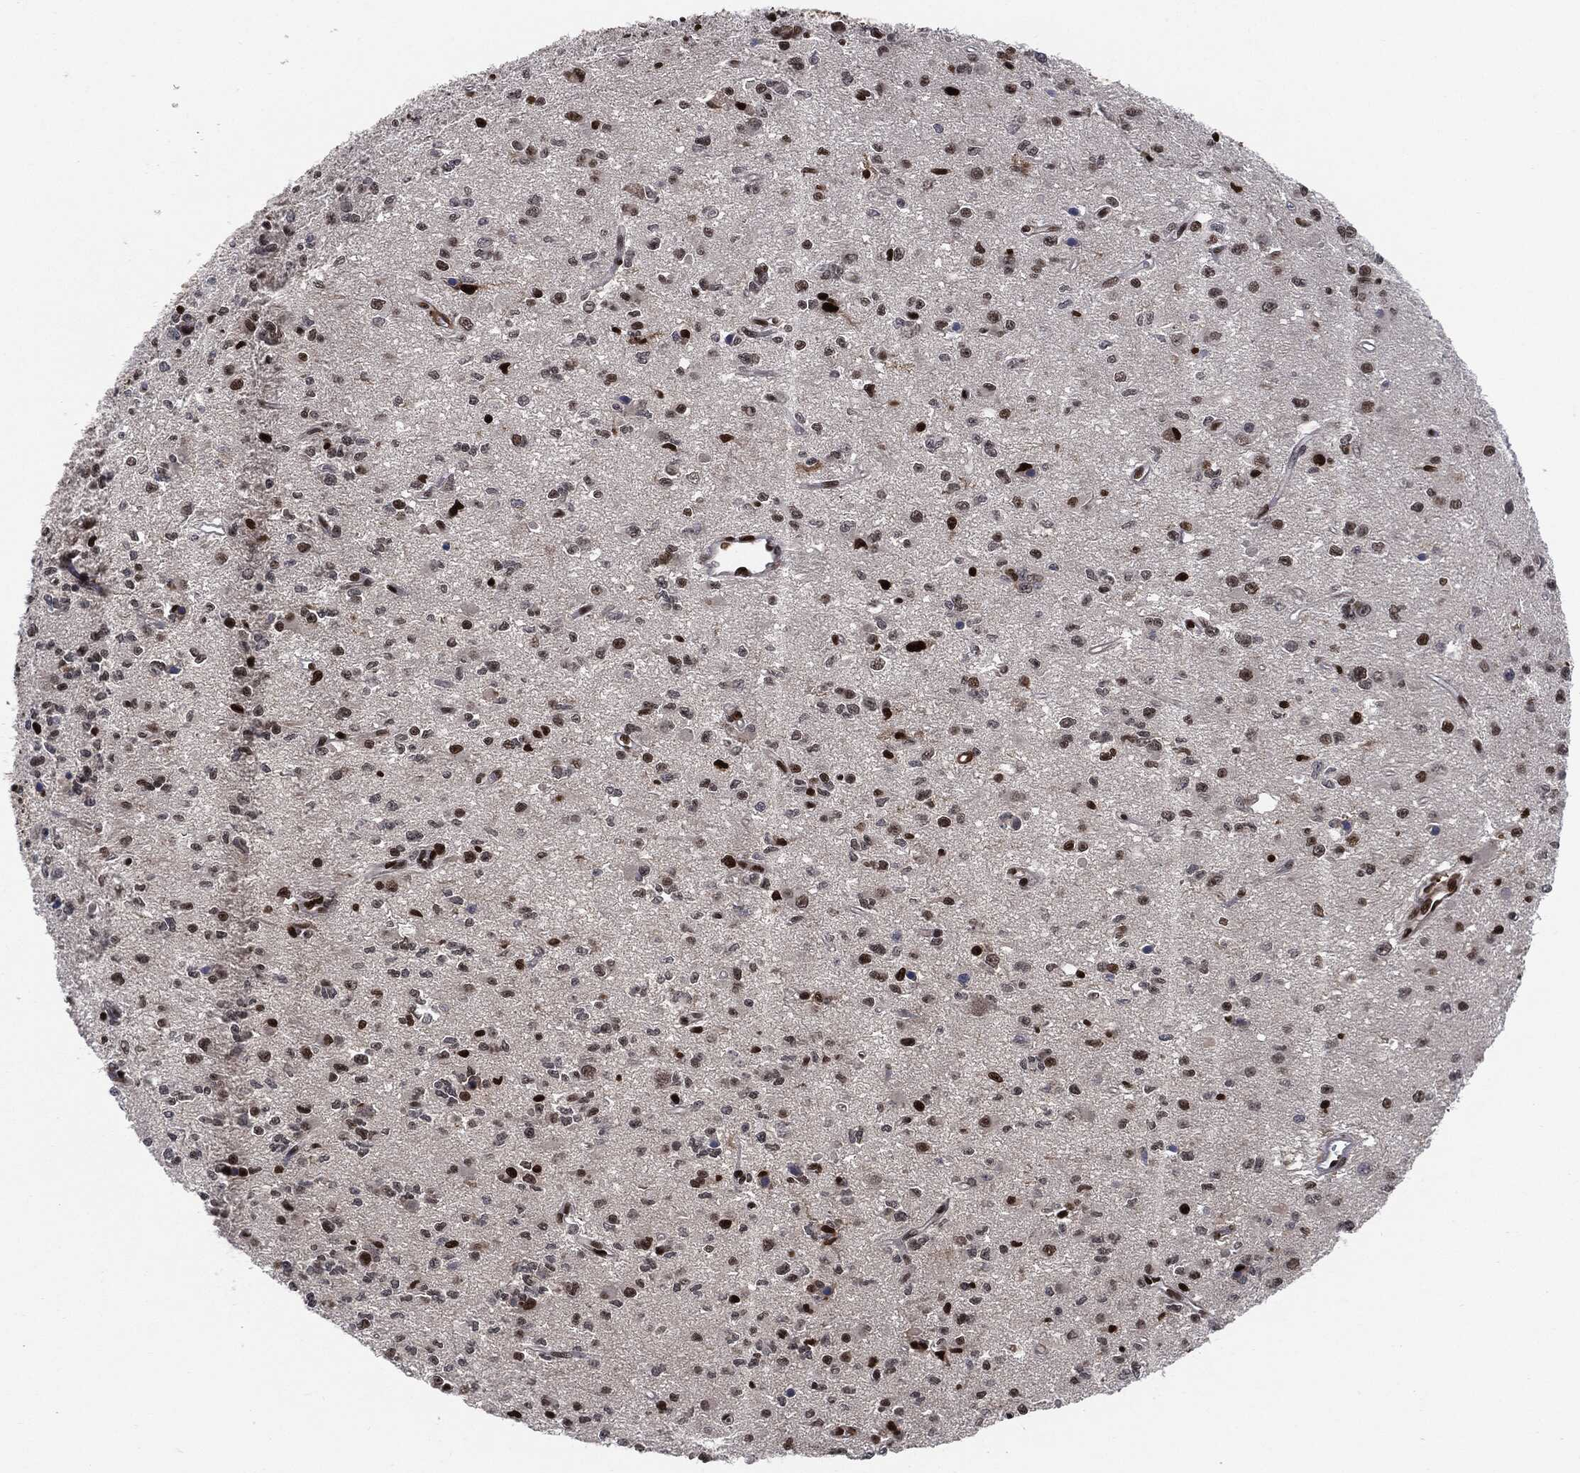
{"staining": {"intensity": "strong", "quantity": "<25%", "location": "nuclear"}, "tissue": "glioma", "cell_type": "Tumor cells", "image_type": "cancer", "snomed": [{"axis": "morphology", "description": "Glioma, malignant, Low grade"}, {"axis": "topography", "description": "Brain"}], "caption": "Immunohistochemical staining of glioma shows medium levels of strong nuclear protein staining in about <25% of tumor cells.", "gene": "PCNA", "patient": {"sex": "female", "age": 45}}